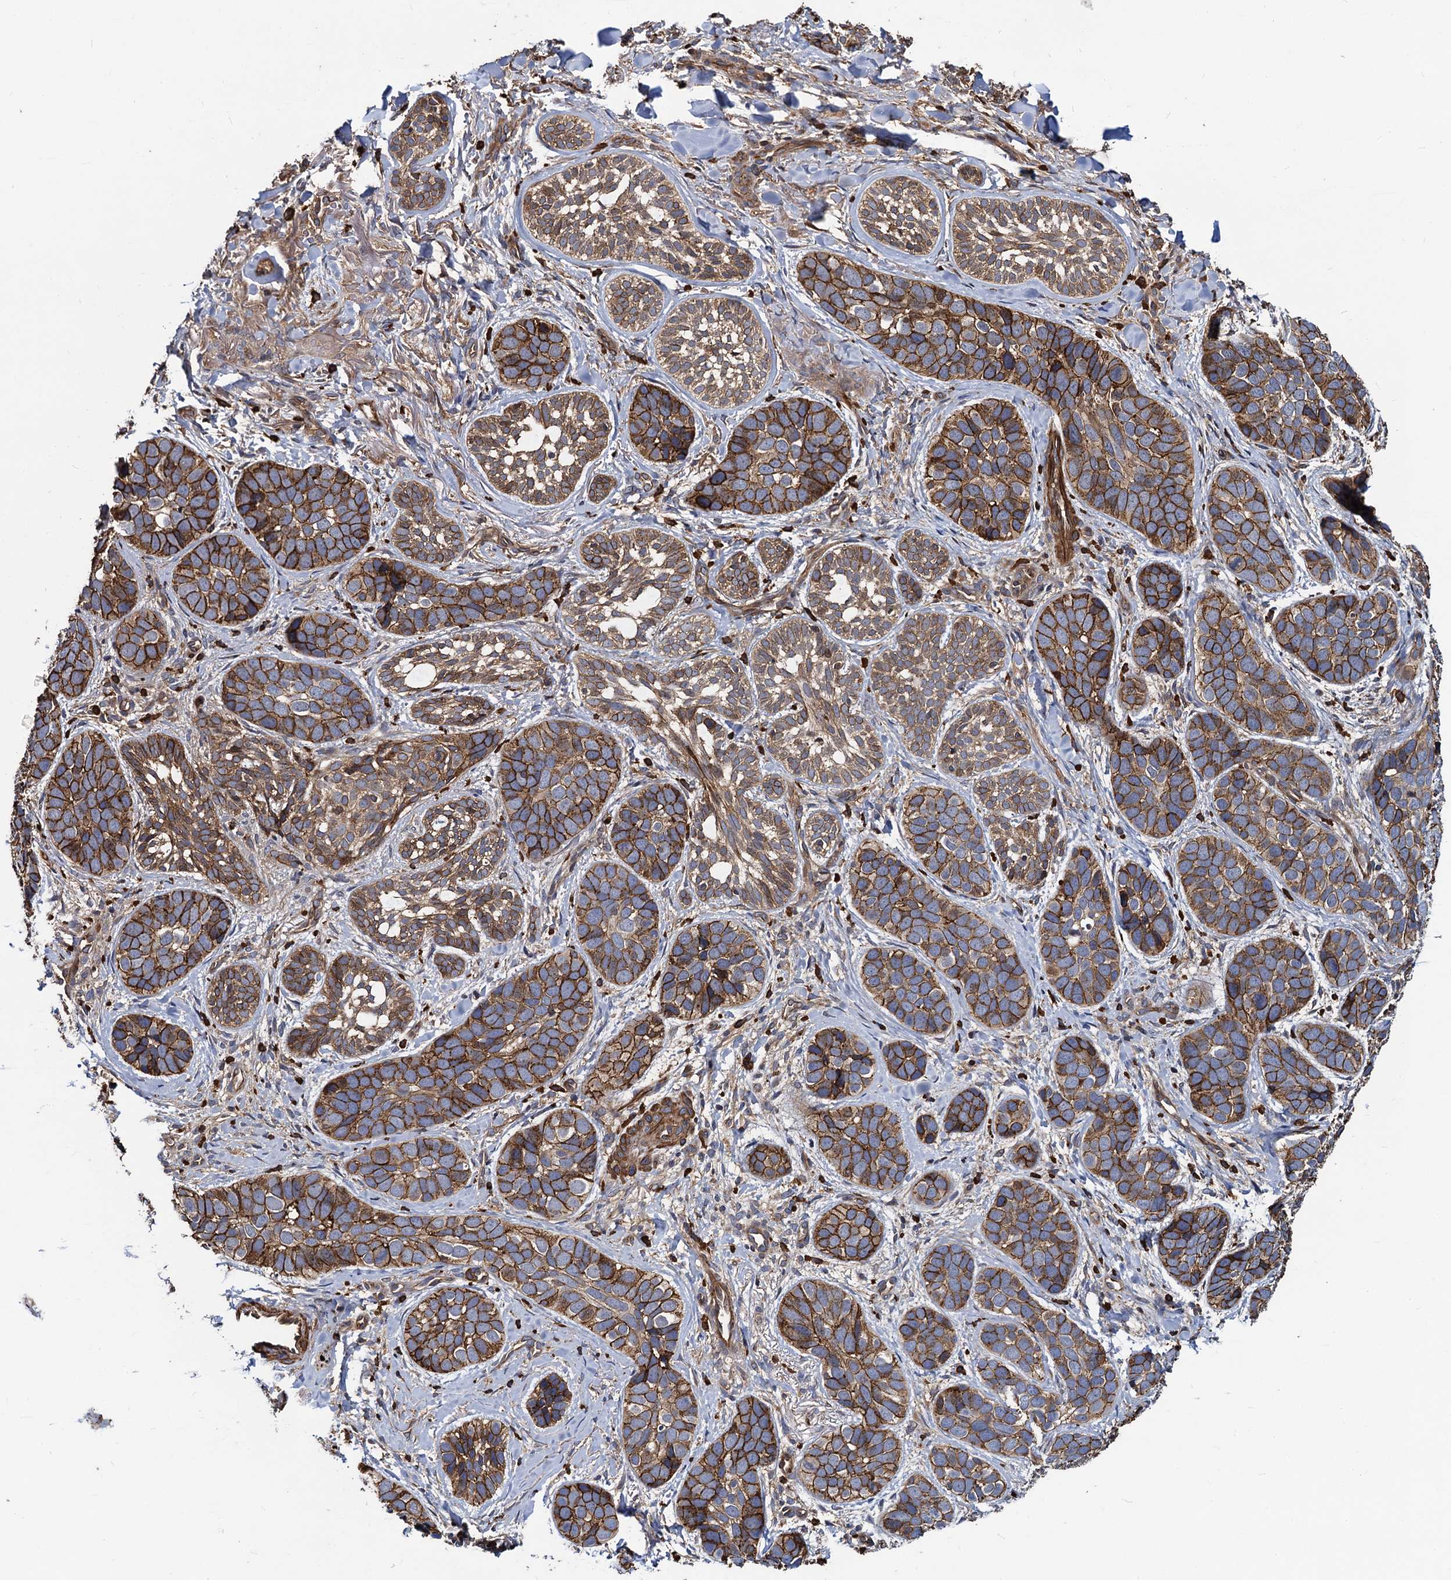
{"staining": {"intensity": "strong", "quantity": ">75%", "location": "cytoplasmic/membranous"}, "tissue": "skin cancer", "cell_type": "Tumor cells", "image_type": "cancer", "snomed": [{"axis": "morphology", "description": "Basal cell carcinoma"}, {"axis": "topography", "description": "Skin"}], "caption": "Immunohistochemistry (IHC) (DAB) staining of human skin cancer reveals strong cytoplasmic/membranous protein positivity in about >75% of tumor cells. Nuclei are stained in blue.", "gene": "KXD1", "patient": {"sex": "male", "age": 71}}